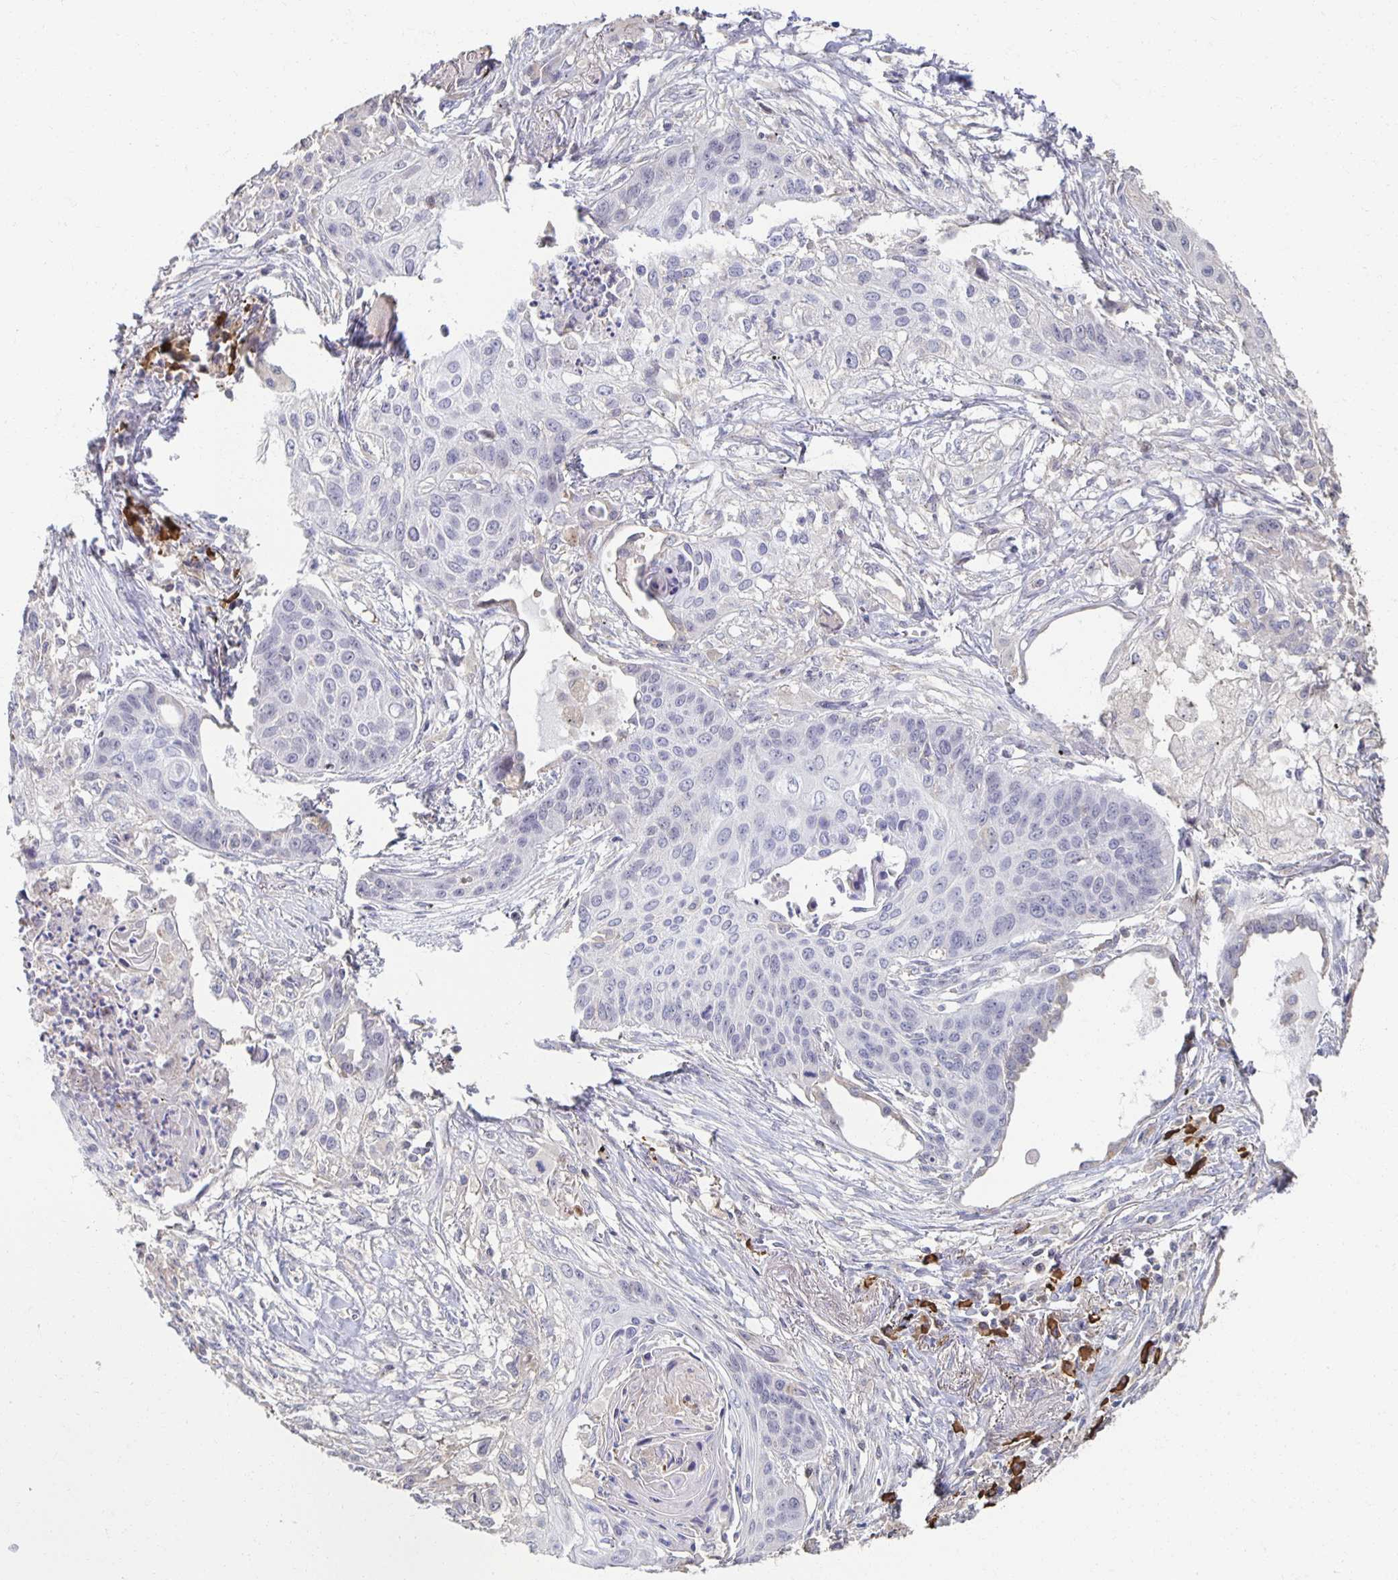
{"staining": {"intensity": "negative", "quantity": "none", "location": "none"}, "tissue": "lung cancer", "cell_type": "Tumor cells", "image_type": "cancer", "snomed": [{"axis": "morphology", "description": "Squamous cell carcinoma, NOS"}, {"axis": "topography", "description": "Lung"}], "caption": "This image is of squamous cell carcinoma (lung) stained with immunohistochemistry (IHC) to label a protein in brown with the nuclei are counter-stained blue. There is no expression in tumor cells.", "gene": "ZNF692", "patient": {"sex": "male", "age": 71}}